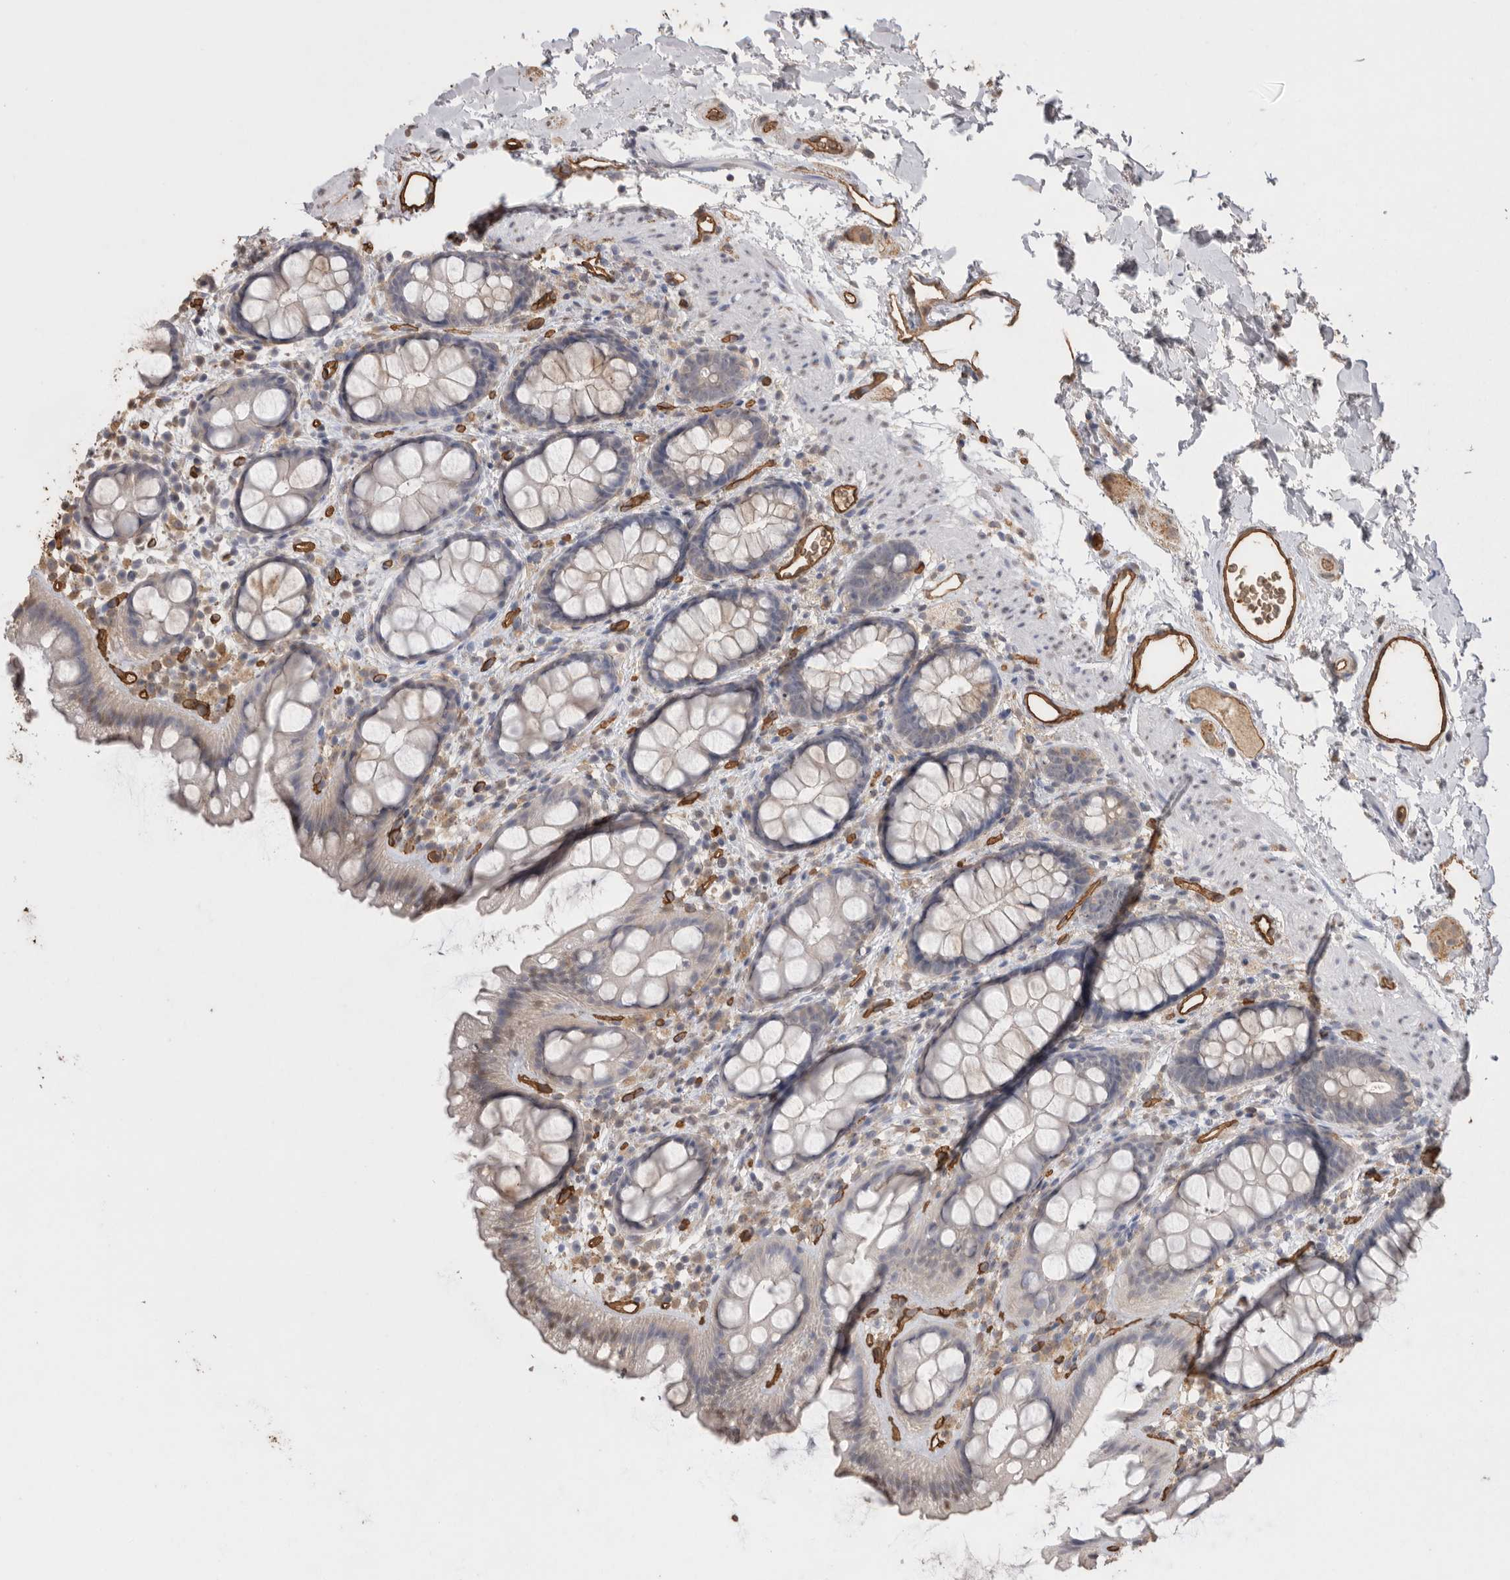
{"staining": {"intensity": "negative", "quantity": "none", "location": "none"}, "tissue": "rectum", "cell_type": "Glandular cells", "image_type": "normal", "snomed": [{"axis": "morphology", "description": "Normal tissue, NOS"}, {"axis": "topography", "description": "Rectum"}], "caption": "DAB immunohistochemical staining of normal rectum displays no significant positivity in glandular cells. (Stains: DAB IHC with hematoxylin counter stain, Microscopy: brightfield microscopy at high magnification).", "gene": "IL27", "patient": {"sex": "female", "age": 65}}